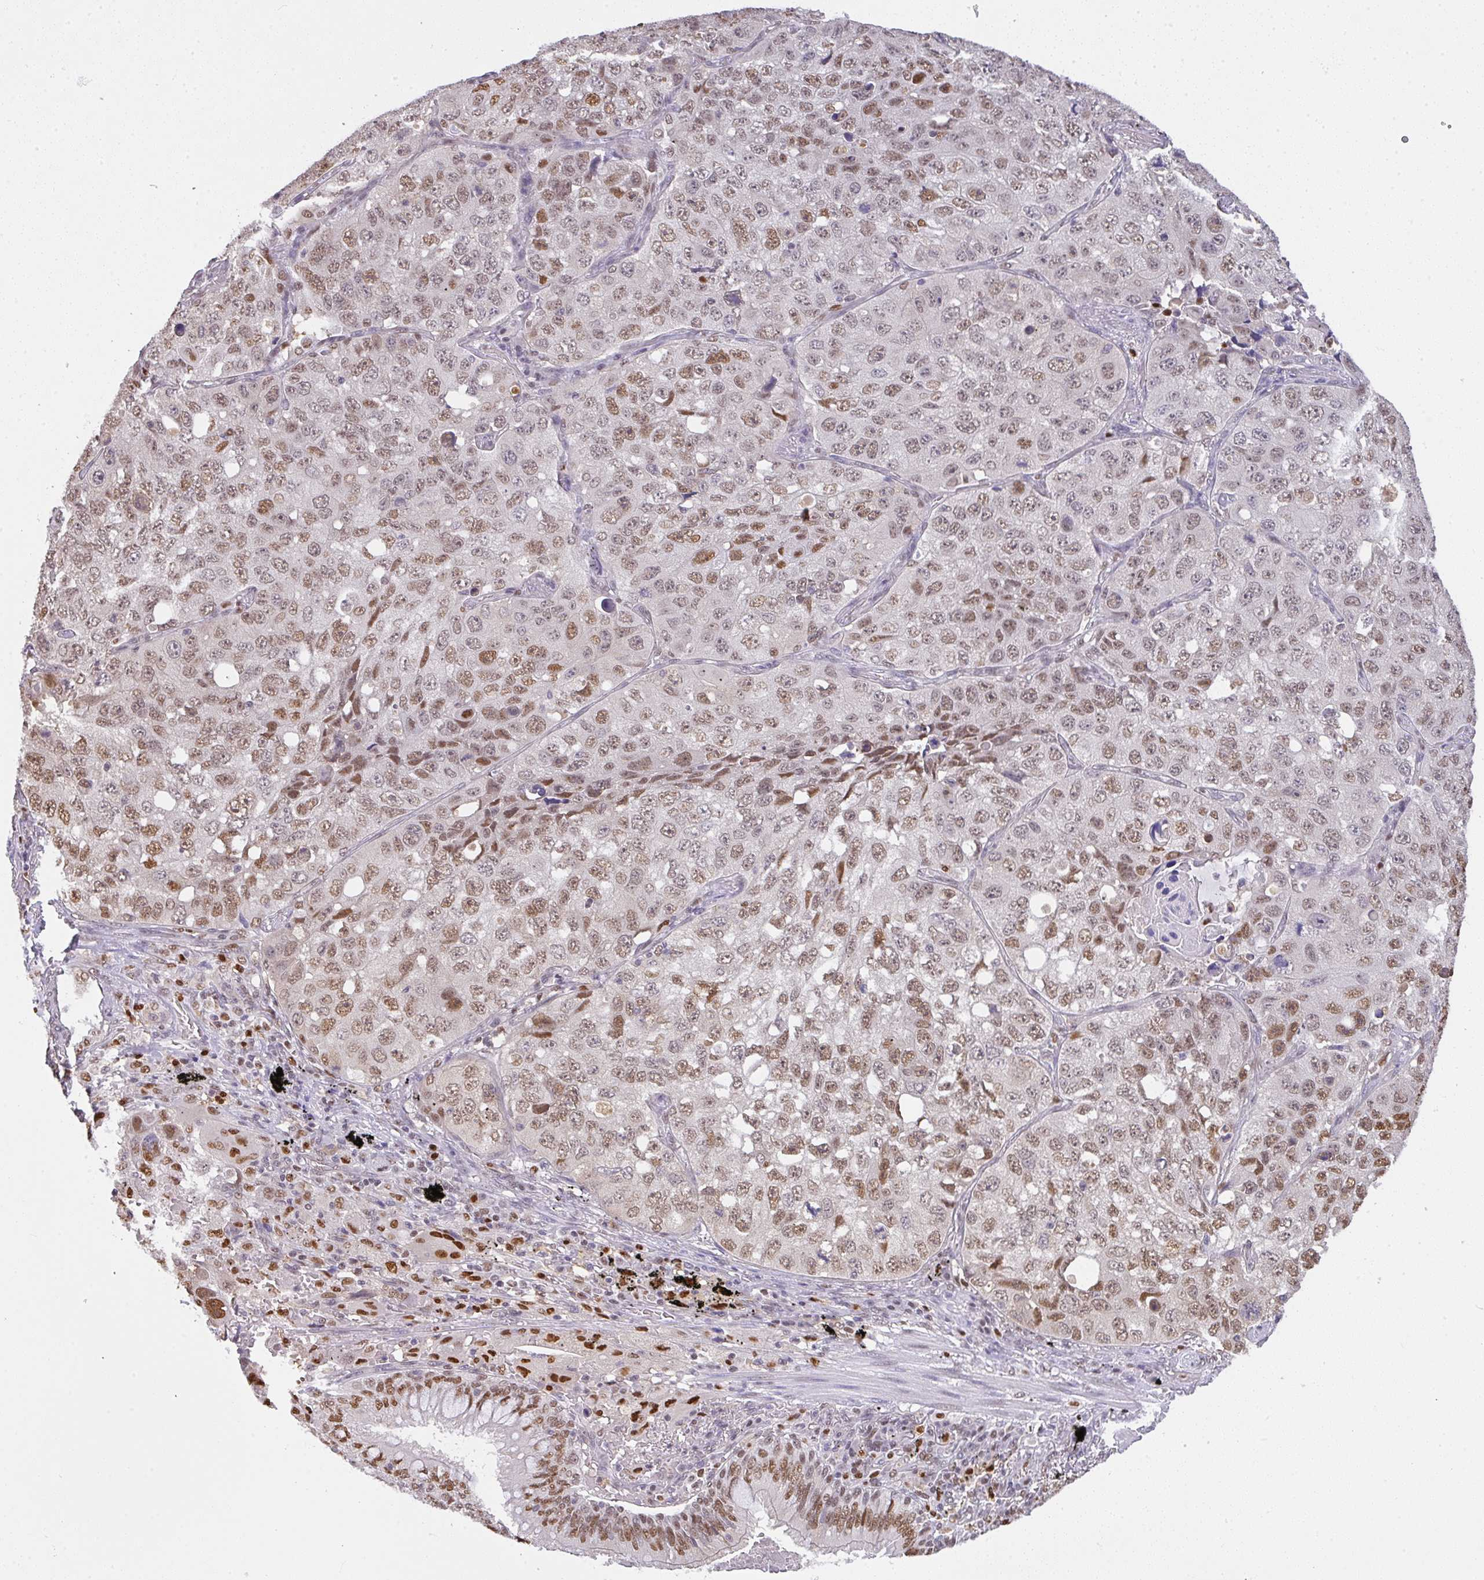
{"staining": {"intensity": "moderate", "quantity": ">75%", "location": "nuclear"}, "tissue": "lung cancer", "cell_type": "Tumor cells", "image_type": "cancer", "snomed": [{"axis": "morphology", "description": "Squamous cell carcinoma, NOS"}, {"axis": "topography", "description": "Lung"}], "caption": "A photomicrograph of human lung cancer (squamous cell carcinoma) stained for a protein reveals moderate nuclear brown staining in tumor cells.", "gene": "BBX", "patient": {"sex": "male", "age": 60}}